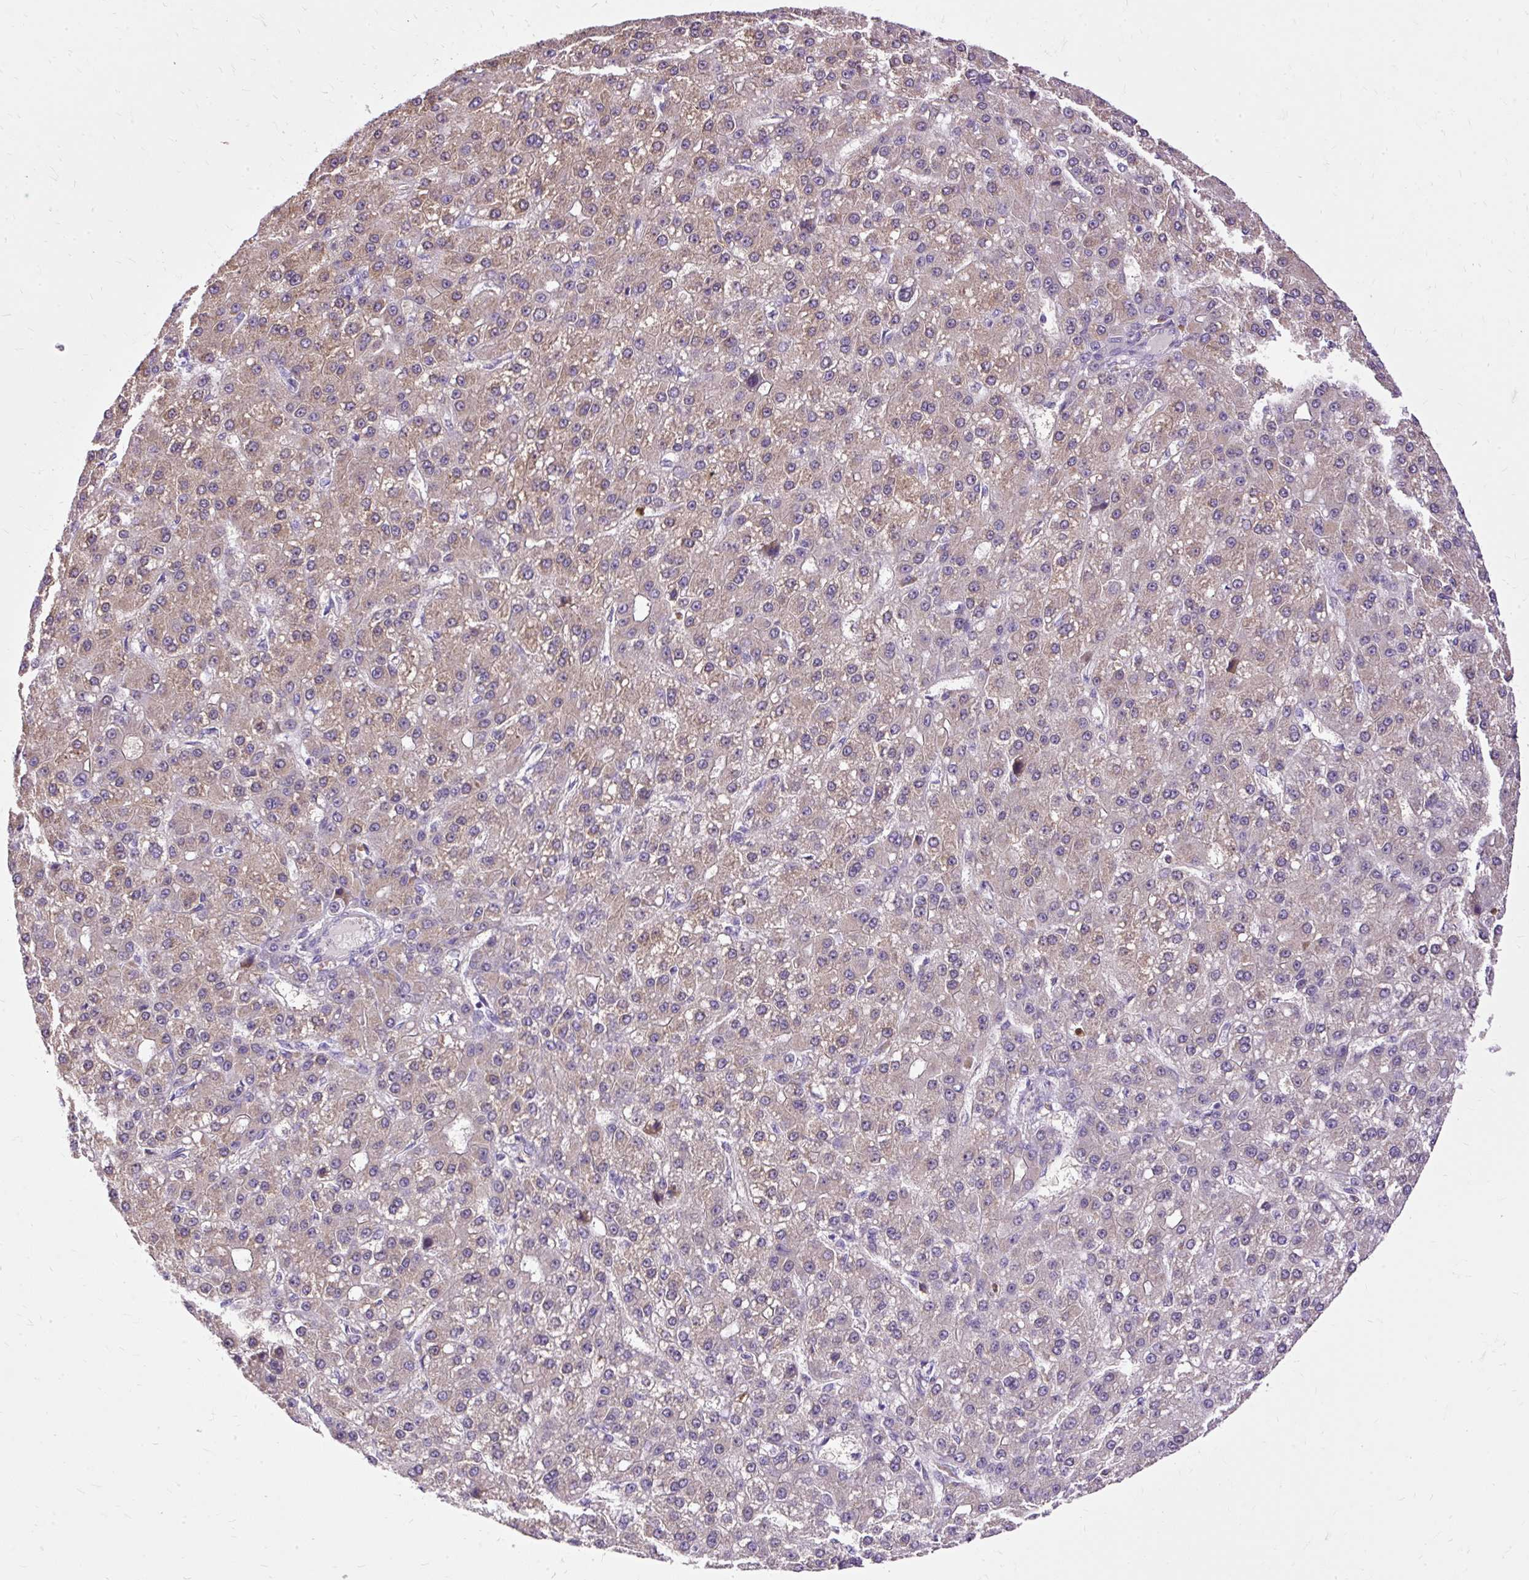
{"staining": {"intensity": "weak", "quantity": "25%-75%", "location": "cytoplasmic/membranous"}, "tissue": "liver cancer", "cell_type": "Tumor cells", "image_type": "cancer", "snomed": [{"axis": "morphology", "description": "Carcinoma, Hepatocellular, NOS"}, {"axis": "topography", "description": "Liver"}], "caption": "This is a histology image of immunohistochemistry staining of liver cancer, which shows weak positivity in the cytoplasmic/membranous of tumor cells.", "gene": "CTTNBP2", "patient": {"sex": "male", "age": 67}}